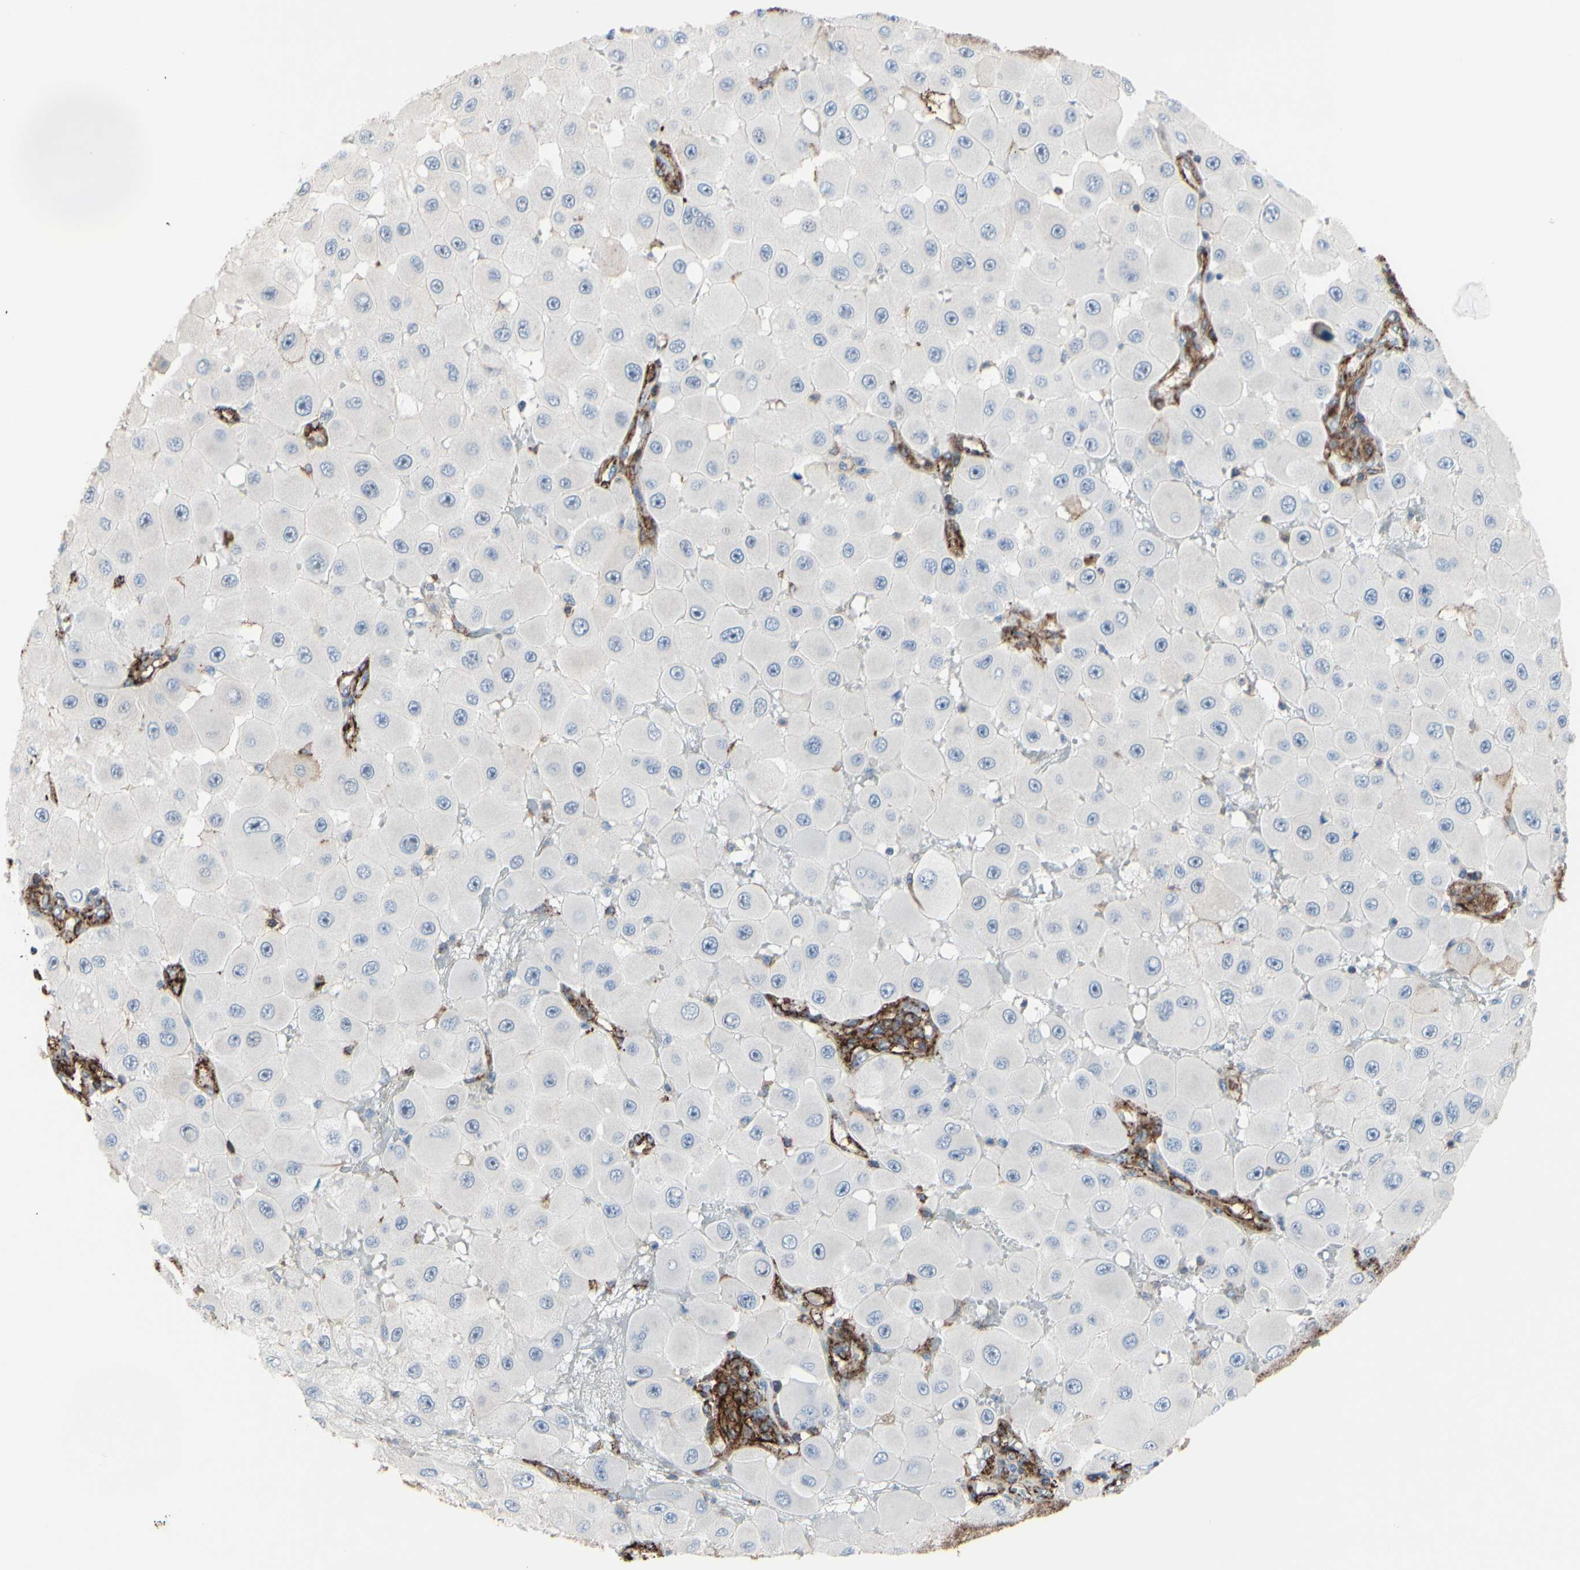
{"staining": {"intensity": "negative", "quantity": "none", "location": "none"}, "tissue": "melanoma", "cell_type": "Tumor cells", "image_type": "cancer", "snomed": [{"axis": "morphology", "description": "Malignant melanoma, NOS"}, {"axis": "topography", "description": "Skin"}], "caption": "The IHC micrograph has no significant staining in tumor cells of malignant melanoma tissue.", "gene": "ANXA6", "patient": {"sex": "female", "age": 81}}